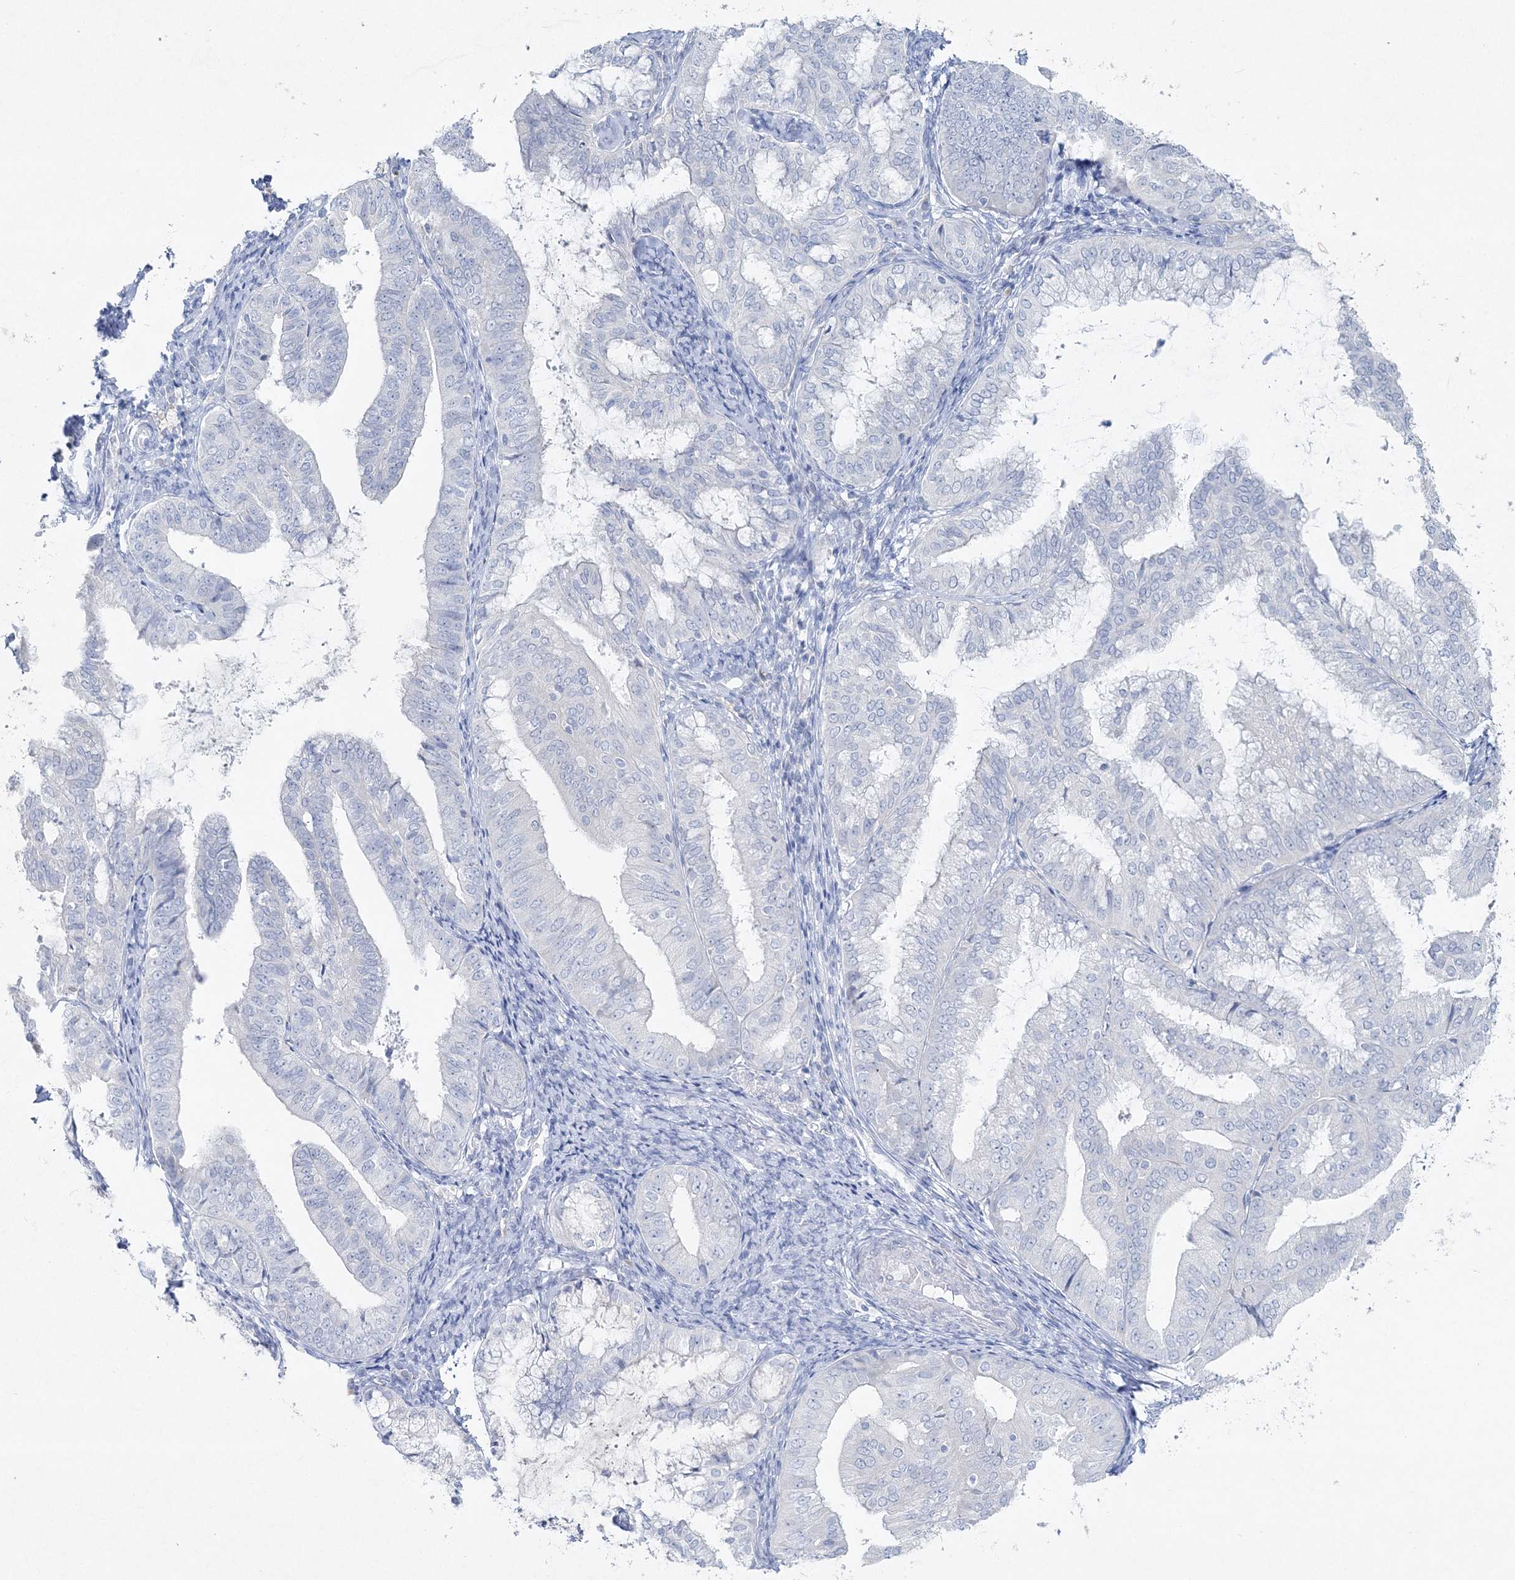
{"staining": {"intensity": "negative", "quantity": "none", "location": "none"}, "tissue": "endometrial cancer", "cell_type": "Tumor cells", "image_type": "cancer", "snomed": [{"axis": "morphology", "description": "Adenocarcinoma, NOS"}, {"axis": "topography", "description": "Endometrium"}], "caption": "A micrograph of human adenocarcinoma (endometrial) is negative for staining in tumor cells.", "gene": "GCKR", "patient": {"sex": "female", "age": 63}}